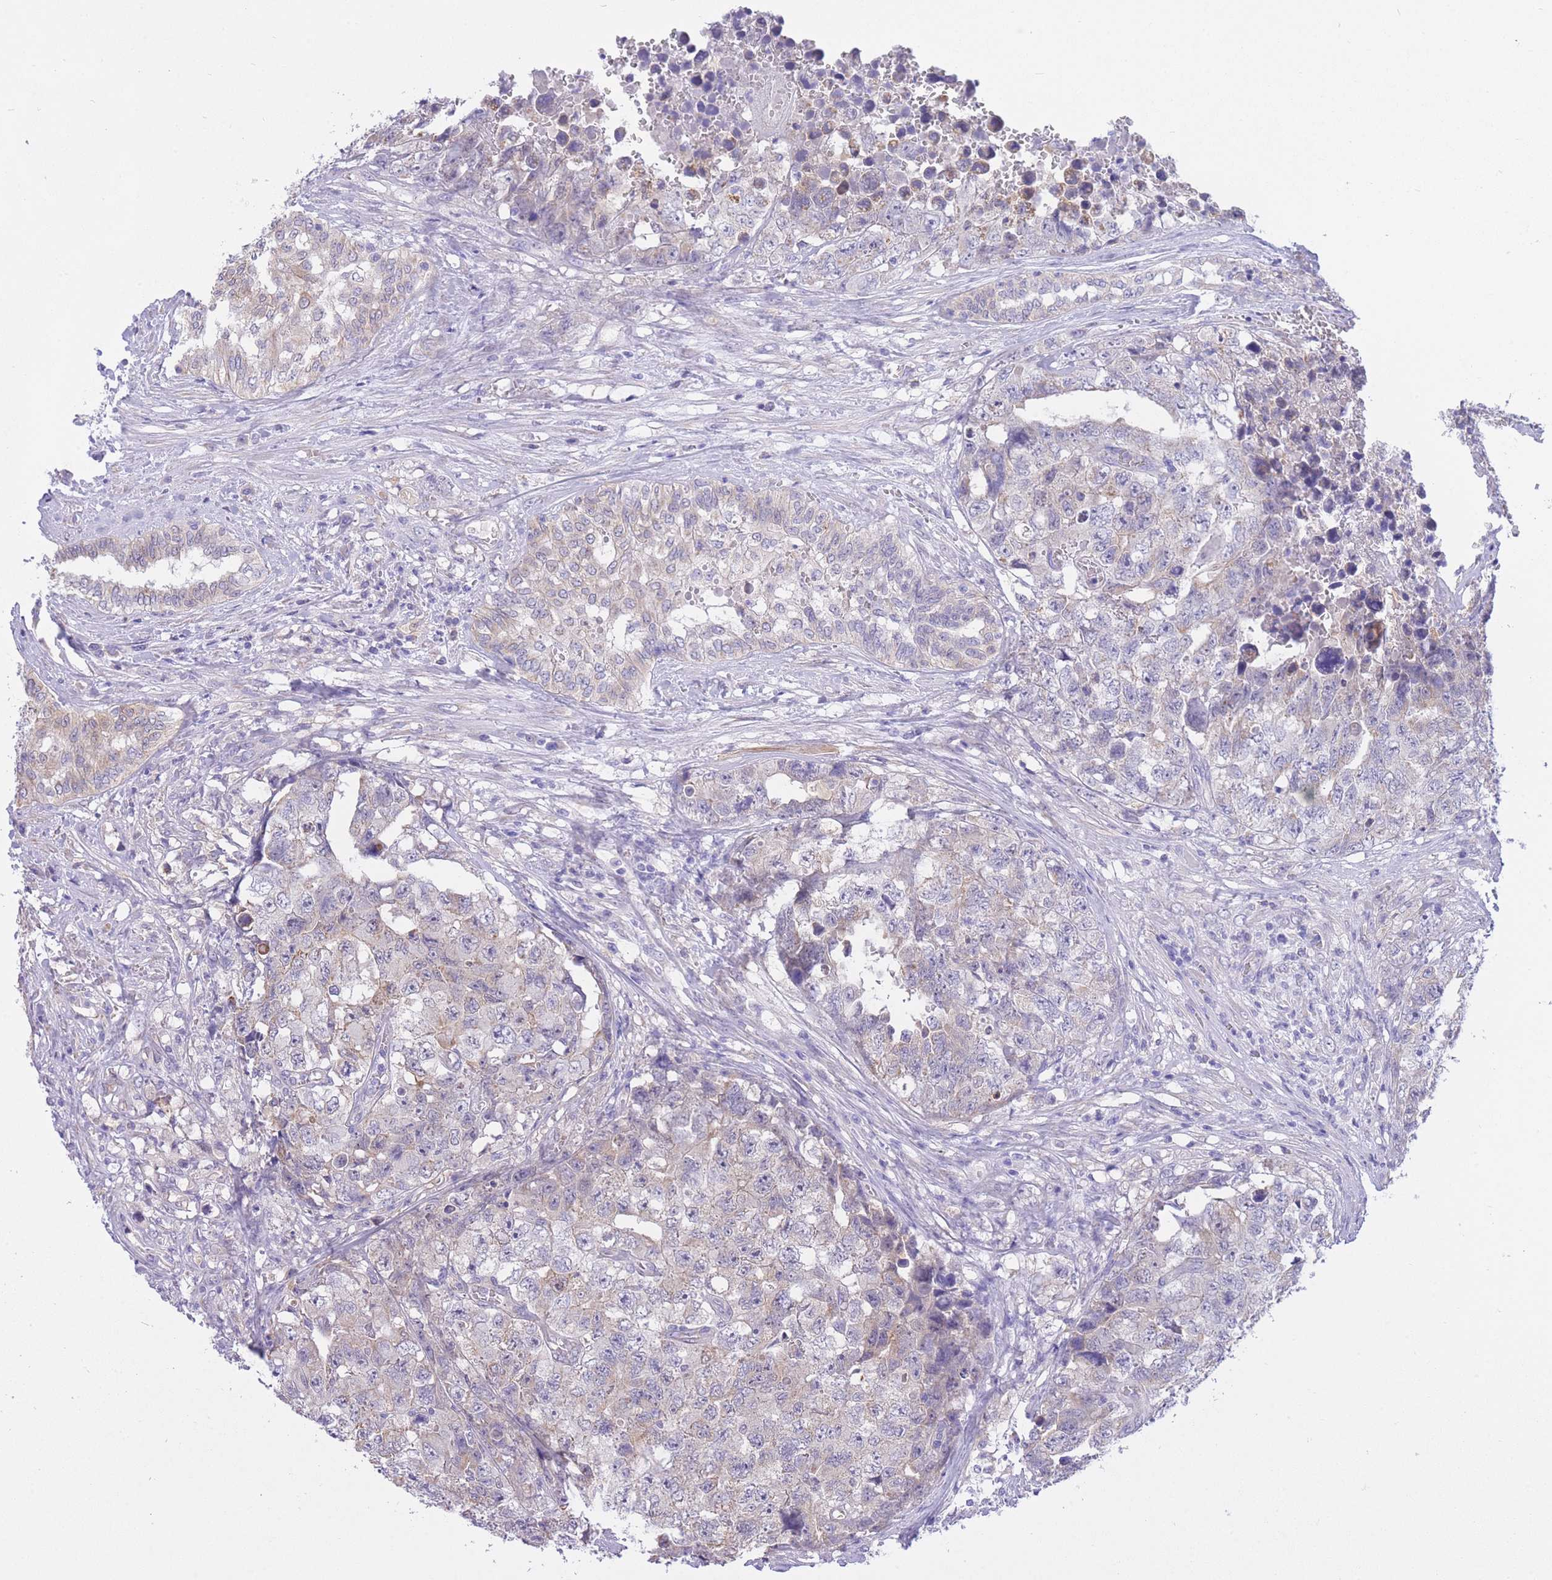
{"staining": {"intensity": "negative", "quantity": "none", "location": "none"}, "tissue": "testis cancer", "cell_type": "Tumor cells", "image_type": "cancer", "snomed": [{"axis": "morphology", "description": "Carcinoma, Embryonal, NOS"}, {"axis": "topography", "description": "Testis"}], "caption": "This image is of testis cancer stained with immunohistochemistry to label a protein in brown with the nuclei are counter-stained blue. There is no positivity in tumor cells.", "gene": "PGM1", "patient": {"sex": "male", "age": 31}}